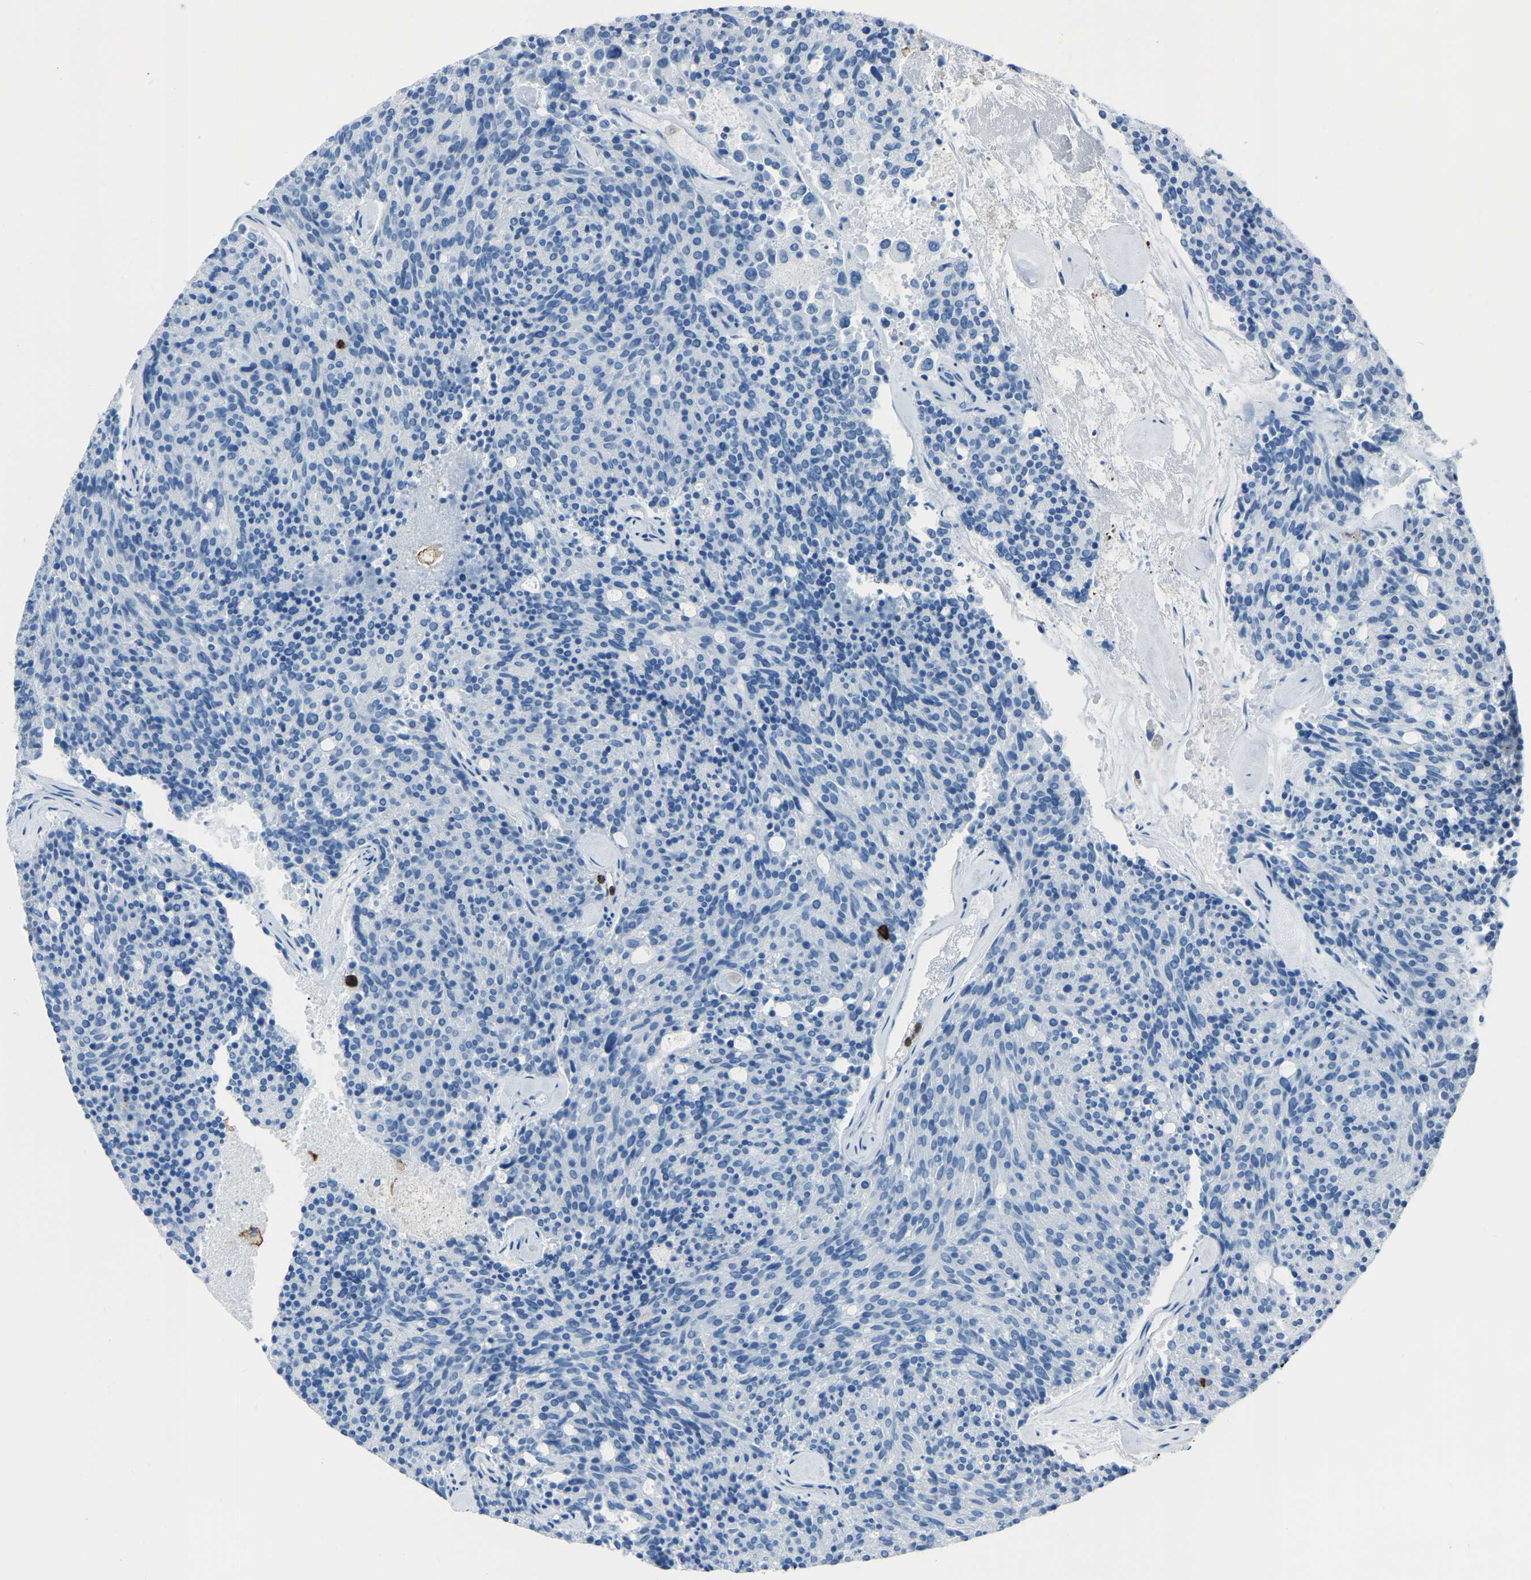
{"staining": {"intensity": "negative", "quantity": "none", "location": "none"}, "tissue": "carcinoid", "cell_type": "Tumor cells", "image_type": "cancer", "snomed": [{"axis": "morphology", "description": "Carcinoid, malignant, NOS"}, {"axis": "topography", "description": "Pancreas"}], "caption": "The photomicrograph reveals no staining of tumor cells in carcinoid (malignant).", "gene": "LSP1", "patient": {"sex": "female", "age": 54}}